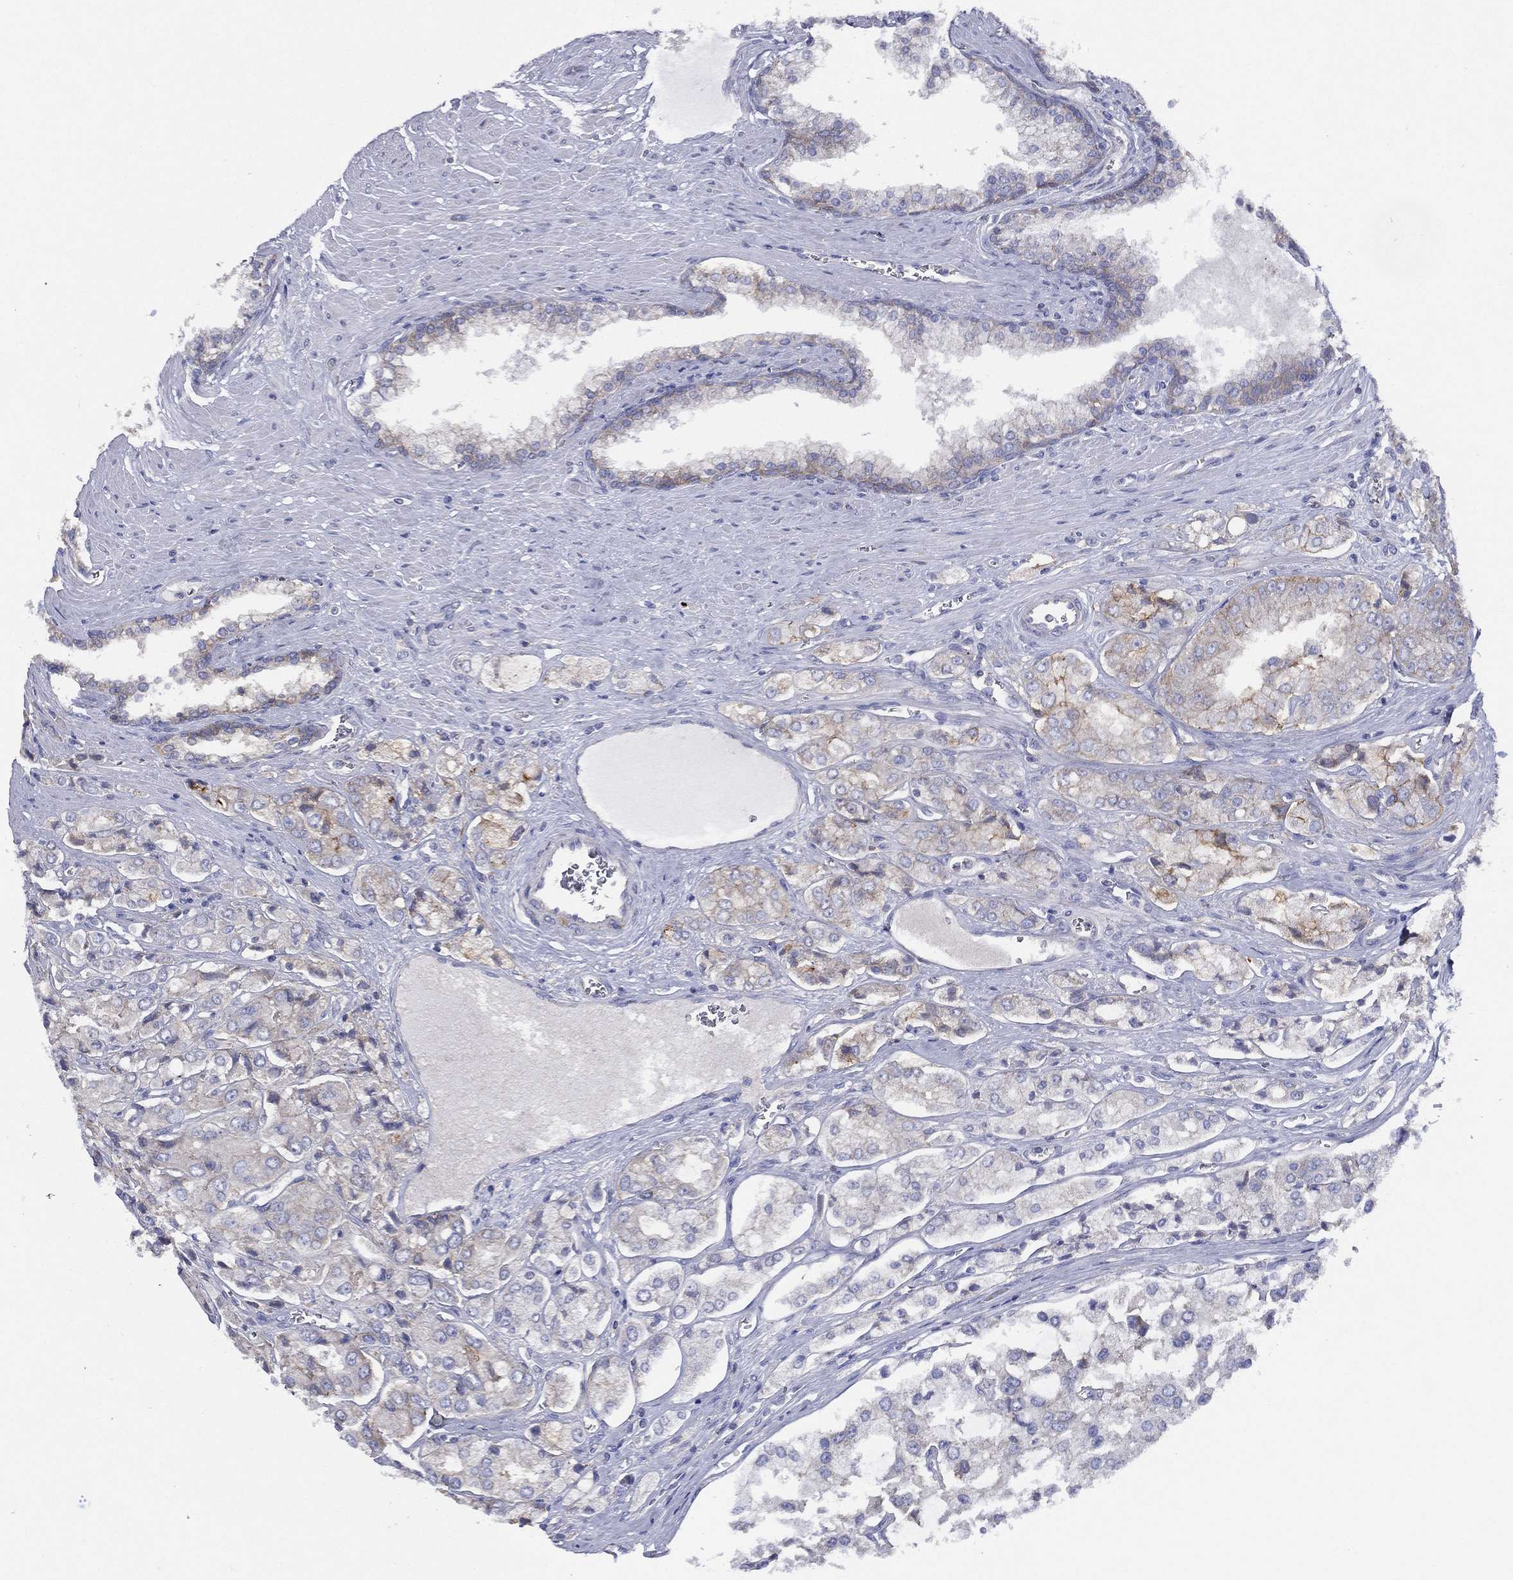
{"staining": {"intensity": "weak", "quantity": "<25%", "location": "cytoplasmic/membranous"}, "tissue": "prostate cancer", "cell_type": "Tumor cells", "image_type": "cancer", "snomed": [{"axis": "morphology", "description": "Adenocarcinoma, NOS"}, {"axis": "topography", "description": "Prostate and seminal vesicle, NOS"}, {"axis": "topography", "description": "Prostate"}], "caption": "Prostate adenocarcinoma was stained to show a protein in brown. There is no significant expression in tumor cells.", "gene": "ZNF223", "patient": {"sex": "male", "age": 67}}